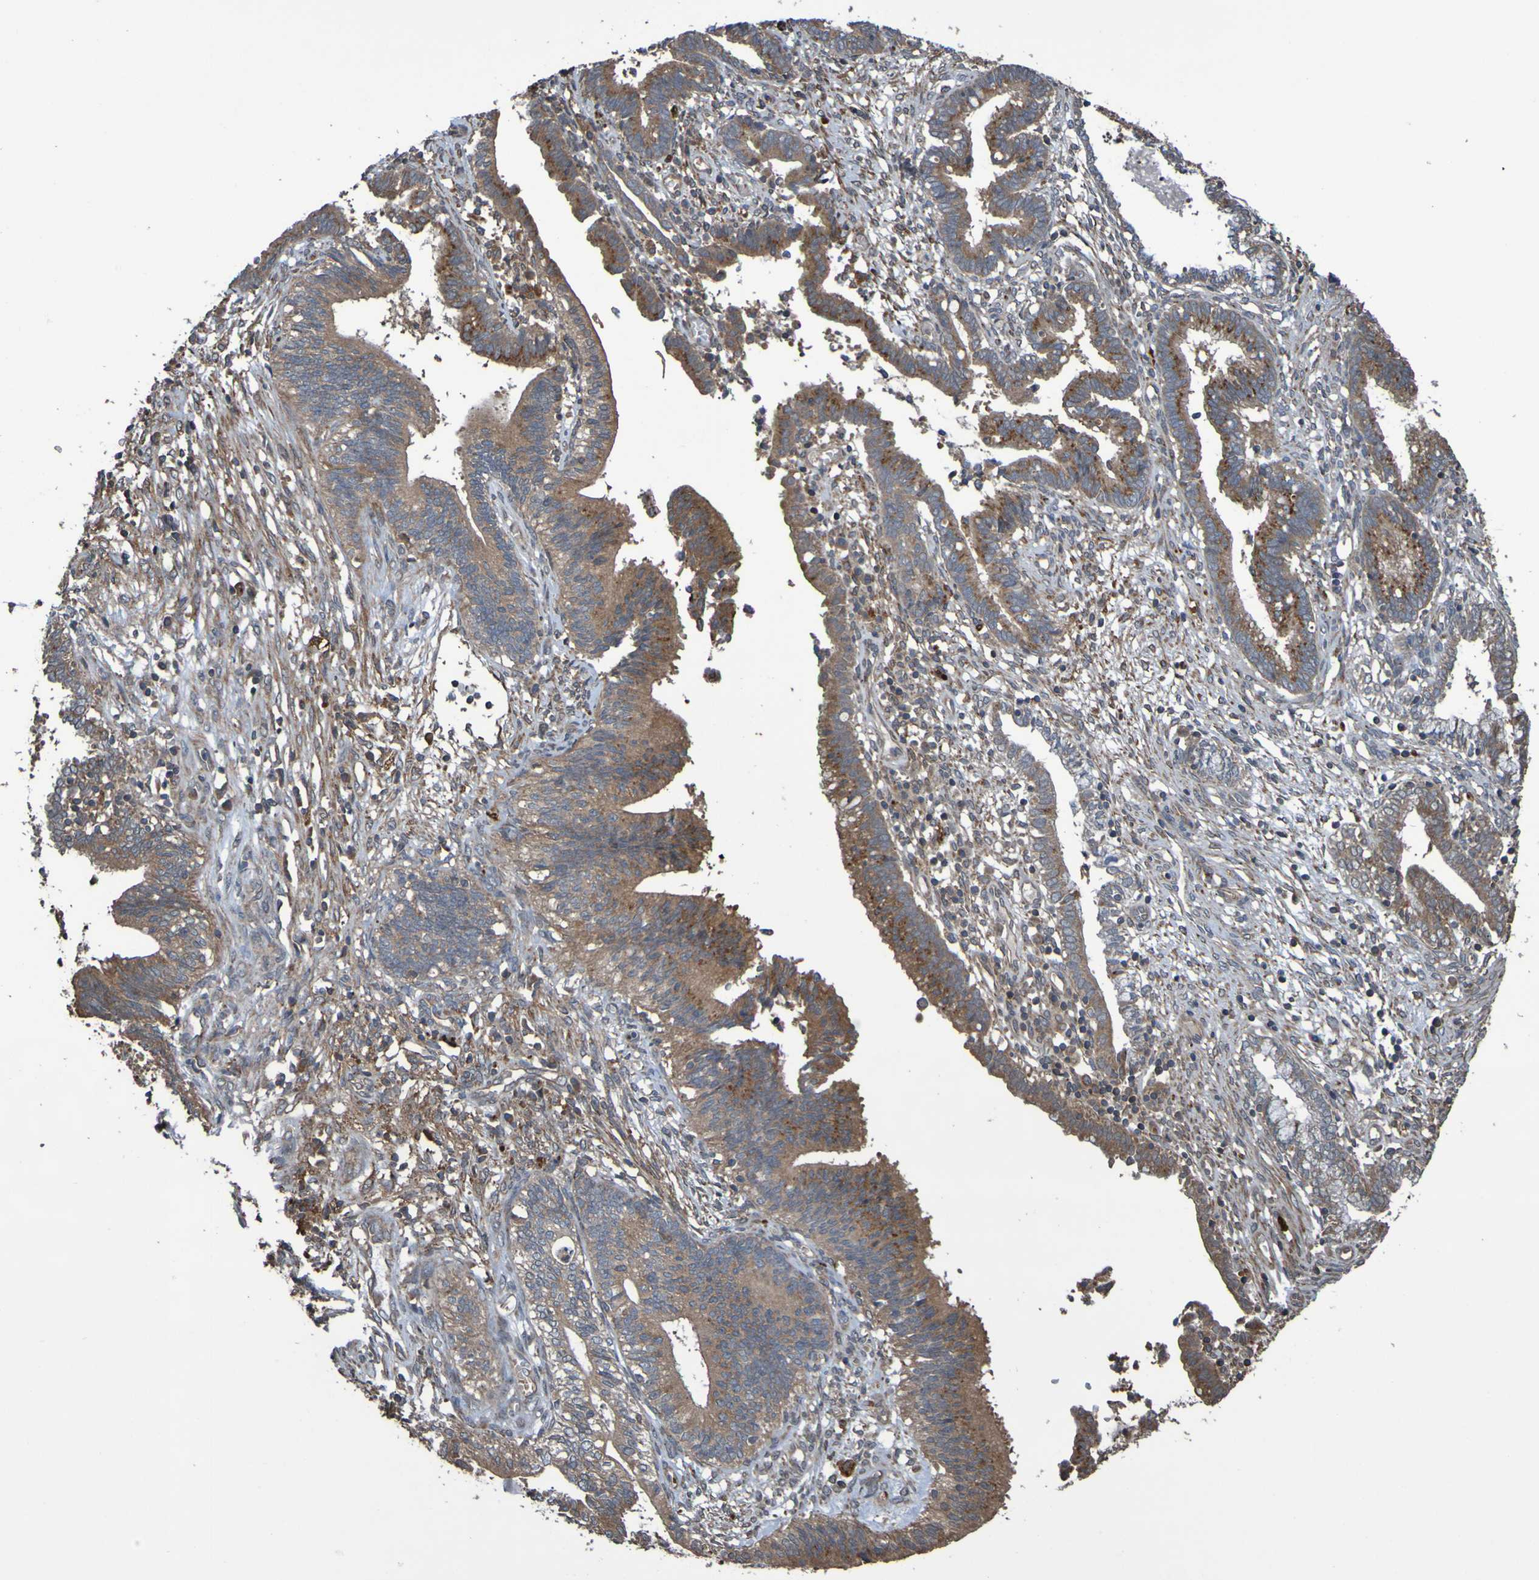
{"staining": {"intensity": "moderate", "quantity": ">75%", "location": "cytoplasmic/membranous"}, "tissue": "cervical cancer", "cell_type": "Tumor cells", "image_type": "cancer", "snomed": [{"axis": "morphology", "description": "Adenocarcinoma, NOS"}, {"axis": "topography", "description": "Cervix"}], "caption": "Cervical cancer (adenocarcinoma) stained for a protein exhibits moderate cytoplasmic/membranous positivity in tumor cells.", "gene": "UCN", "patient": {"sex": "female", "age": 44}}